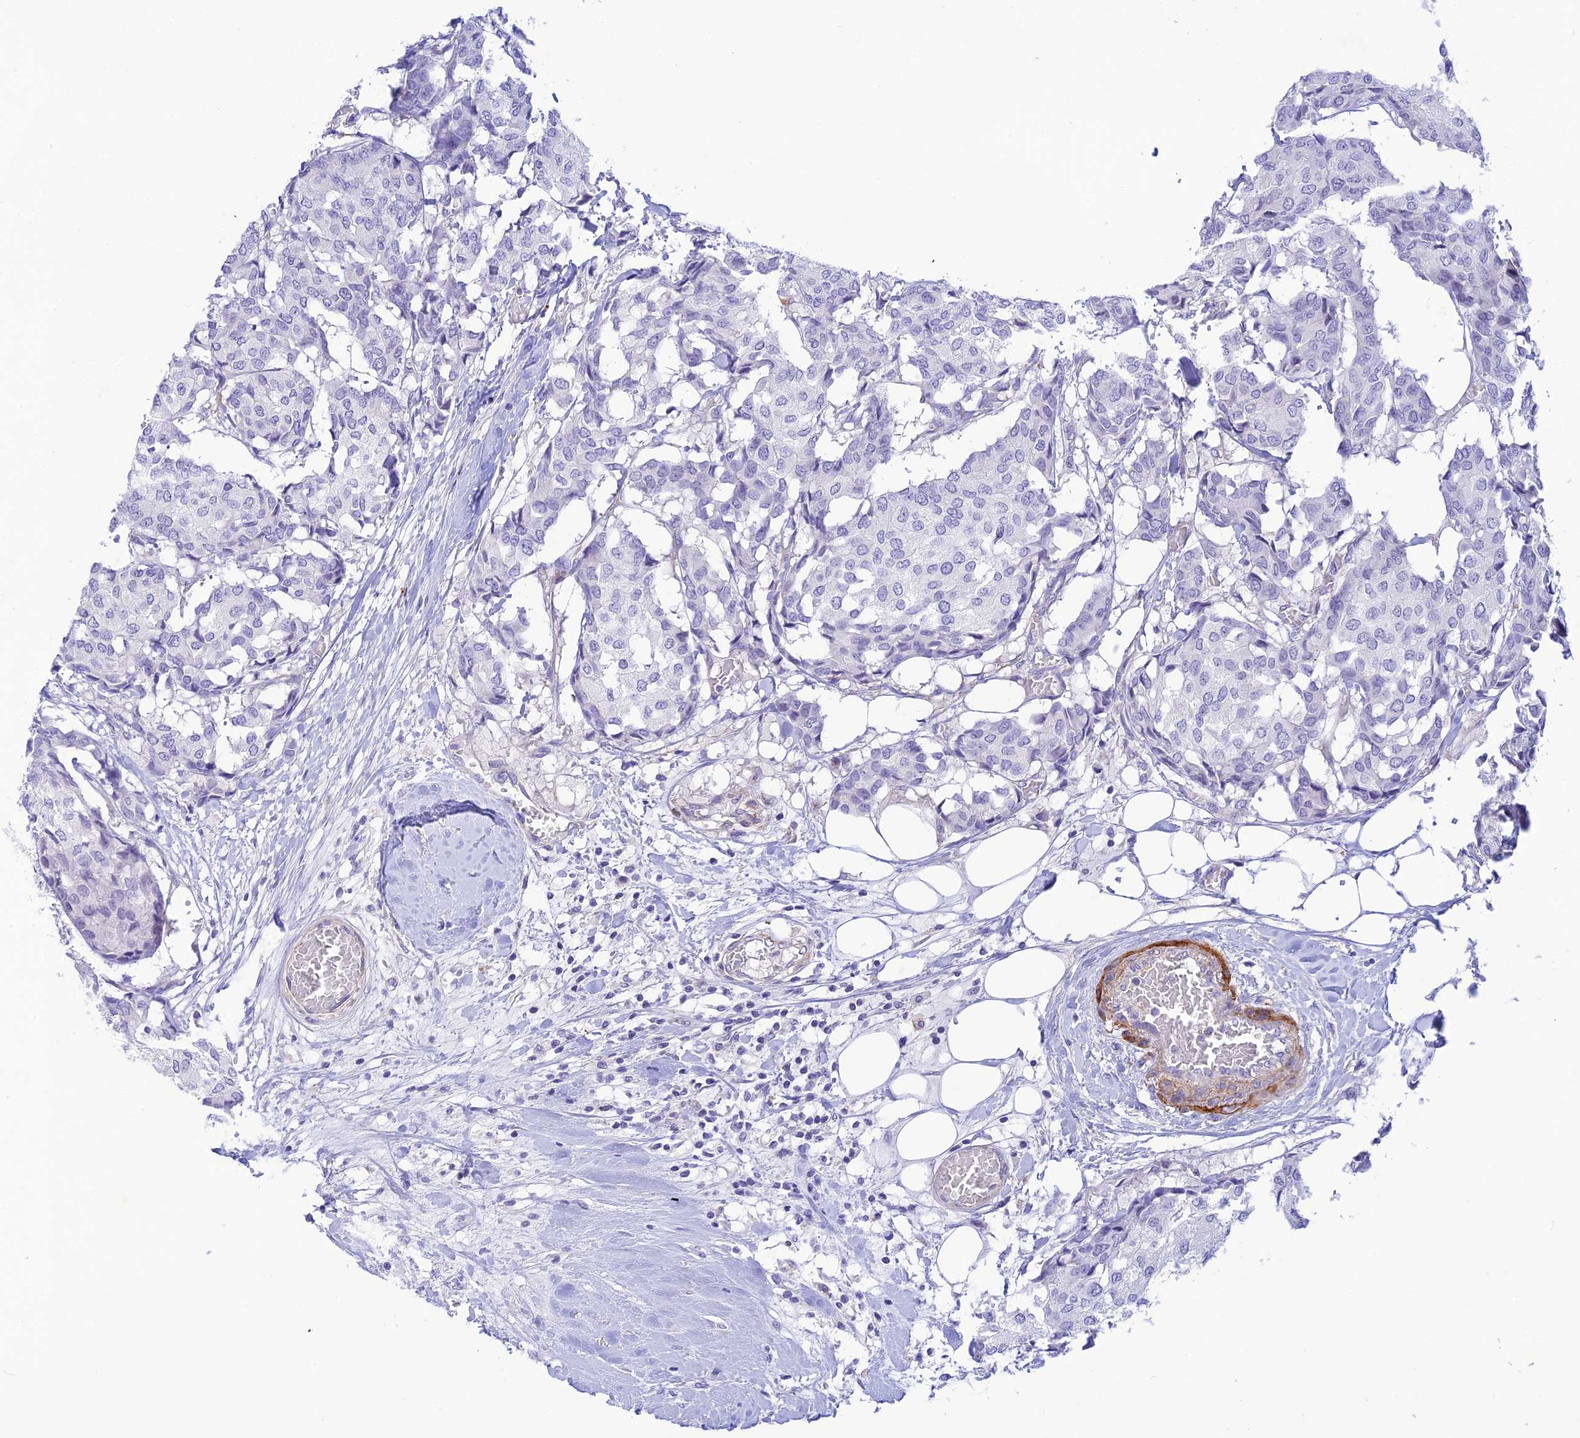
{"staining": {"intensity": "negative", "quantity": "none", "location": "none"}, "tissue": "breast cancer", "cell_type": "Tumor cells", "image_type": "cancer", "snomed": [{"axis": "morphology", "description": "Duct carcinoma"}, {"axis": "topography", "description": "Breast"}], "caption": "The immunohistochemistry (IHC) histopathology image has no significant expression in tumor cells of breast invasive ductal carcinoma tissue. (DAB (3,3'-diaminobenzidine) immunohistochemistry visualized using brightfield microscopy, high magnification).", "gene": "ZDHHC16", "patient": {"sex": "female", "age": 75}}